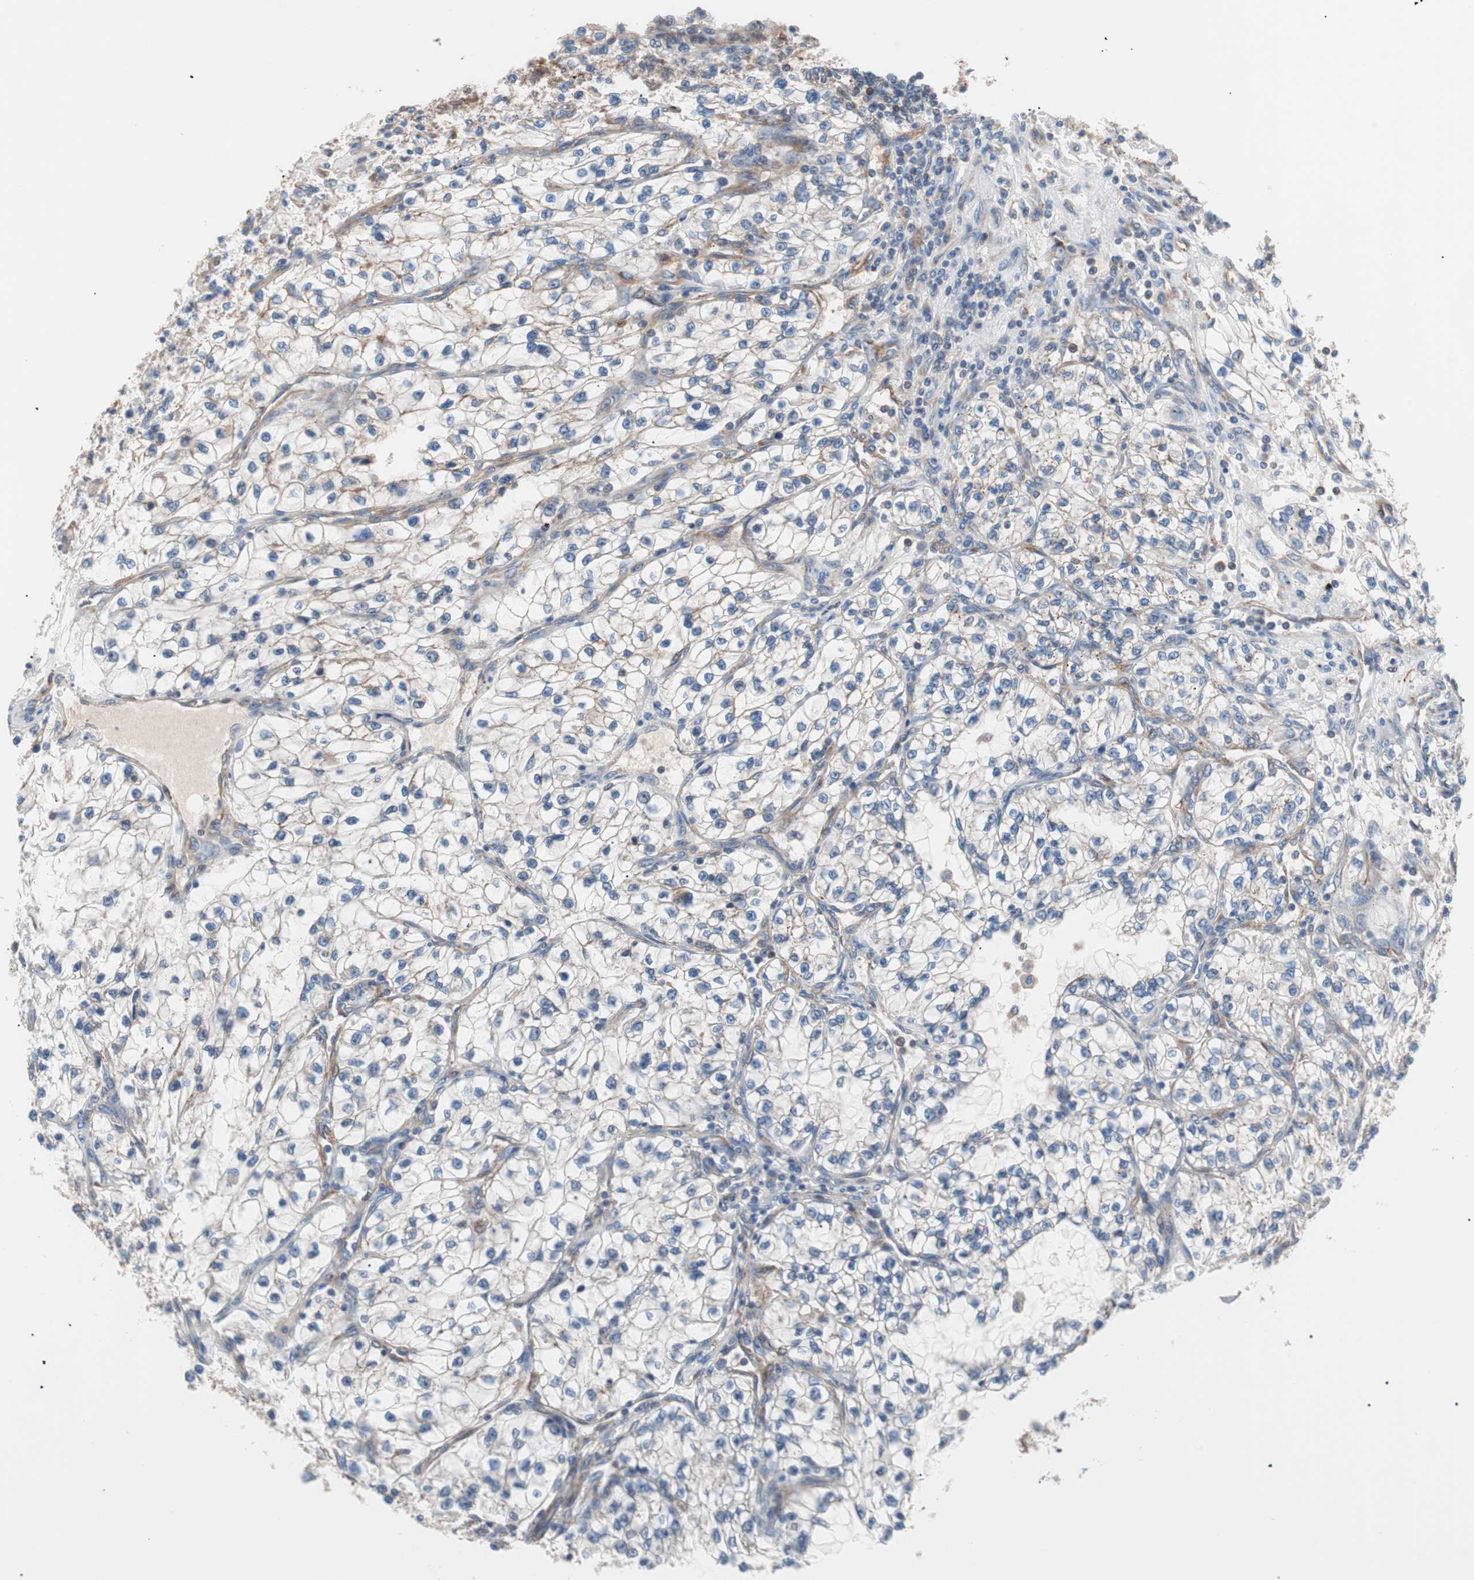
{"staining": {"intensity": "weak", "quantity": "25%-75%", "location": "cytoplasmic/membranous"}, "tissue": "renal cancer", "cell_type": "Tumor cells", "image_type": "cancer", "snomed": [{"axis": "morphology", "description": "Adenocarcinoma, NOS"}, {"axis": "topography", "description": "Kidney"}], "caption": "DAB immunohistochemical staining of human renal adenocarcinoma displays weak cytoplasmic/membranous protein staining in approximately 25%-75% of tumor cells.", "gene": "GPR160", "patient": {"sex": "female", "age": 57}}